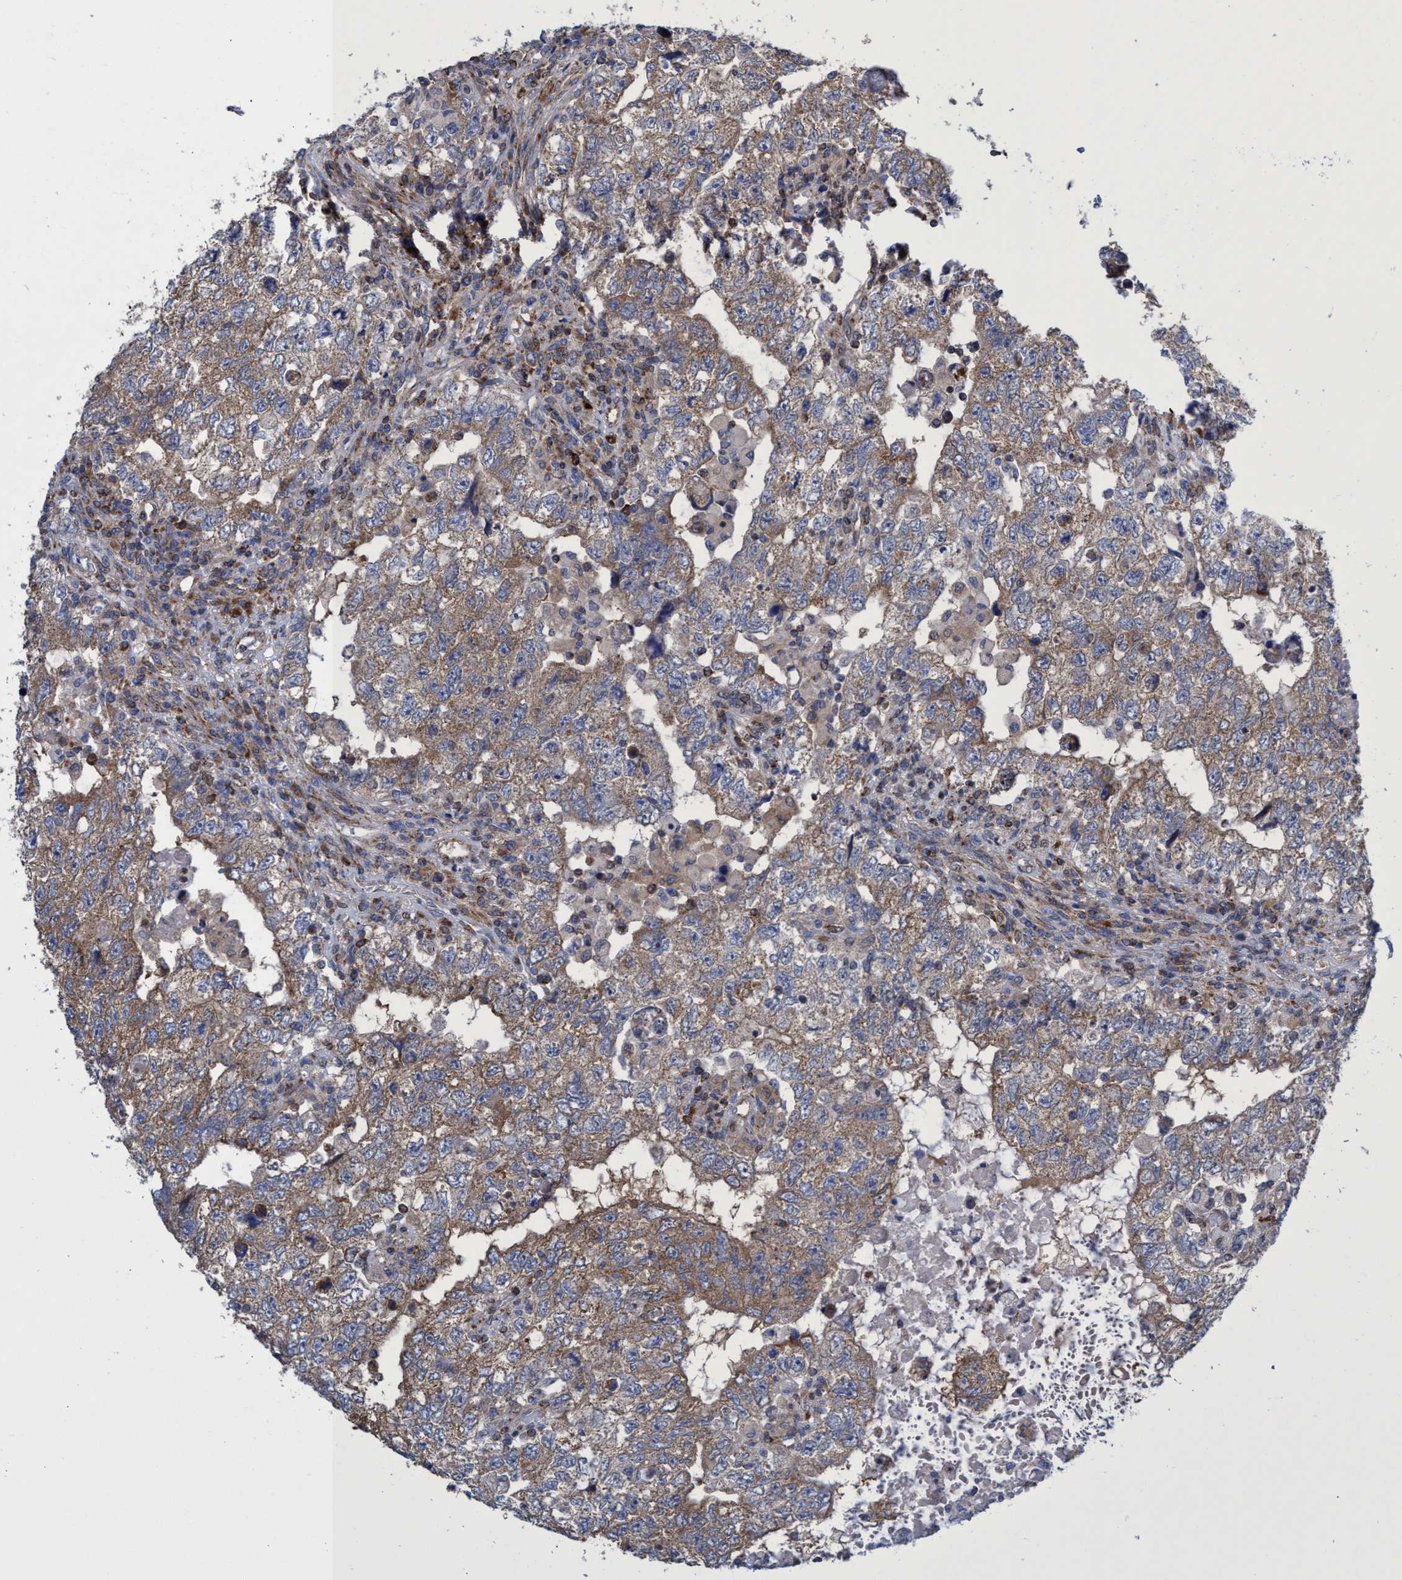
{"staining": {"intensity": "moderate", "quantity": ">75%", "location": "cytoplasmic/membranous"}, "tissue": "testis cancer", "cell_type": "Tumor cells", "image_type": "cancer", "snomed": [{"axis": "morphology", "description": "Carcinoma, Embryonal, NOS"}, {"axis": "topography", "description": "Testis"}], "caption": "Immunohistochemical staining of human testis cancer (embryonal carcinoma) demonstrates medium levels of moderate cytoplasmic/membranous expression in approximately >75% of tumor cells.", "gene": "CRYZ", "patient": {"sex": "male", "age": 36}}